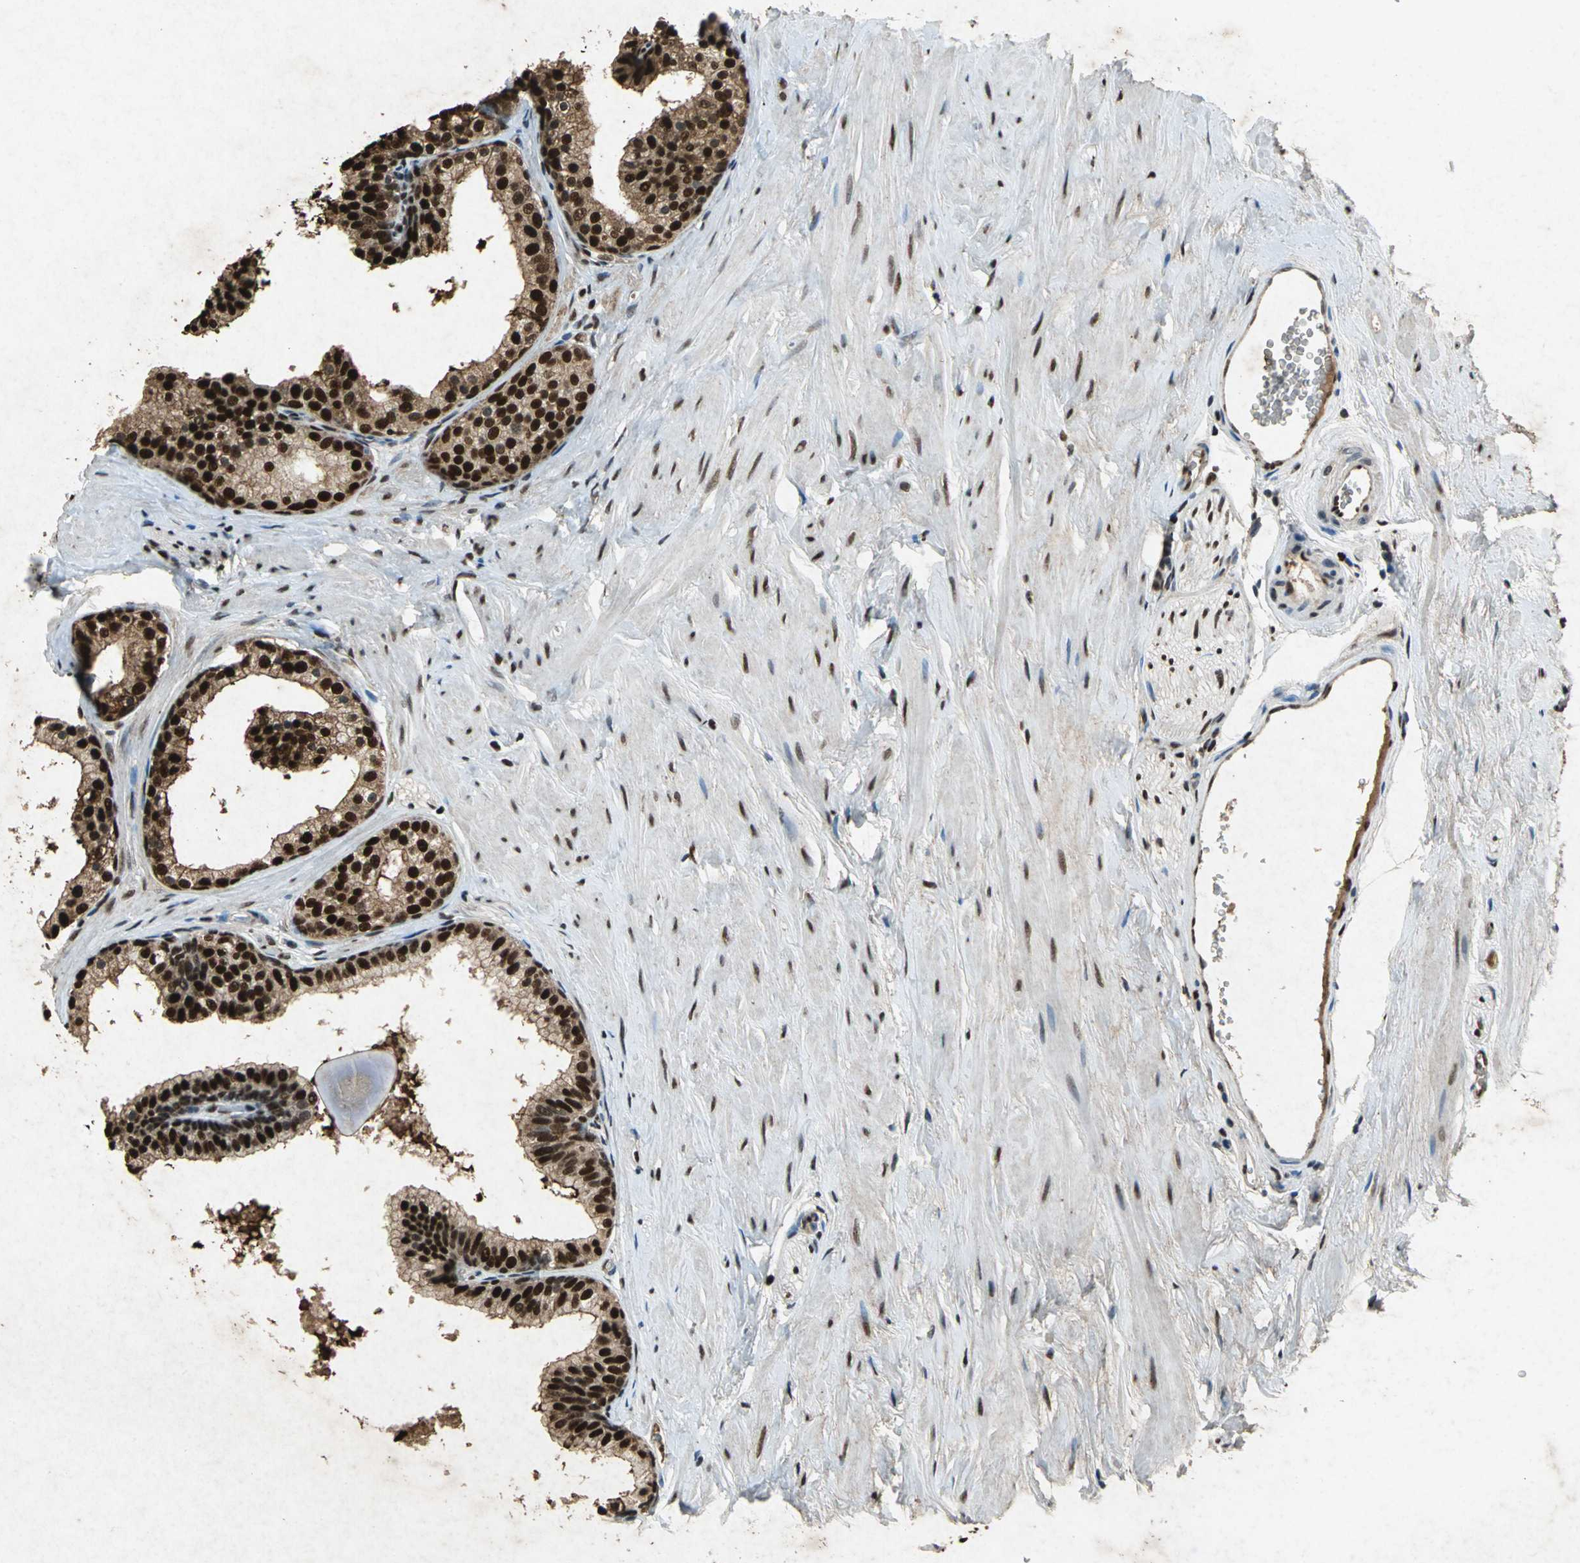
{"staining": {"intensity": "strong", "quantity": ">75%", "location": "cytoplasmic/membranous,nuclear"}, "tissue": "prostate", "cell_type": "Glandular cells", "image_type": "normal", "snomed": [{"axis": "morphology", "description": "Normal tissue, NOS"}, {"axis": "topography", "description": "Prostate"}], "caption": "A brown stain labels strong cytoplasmic/membranous,nuclear staining of a protein in glandular cells of benign human prostate. (IHC, brightfield microscopy, high magnification).", "gene": "ANP32A", "patient": {"sex": "male", "age": 60}}